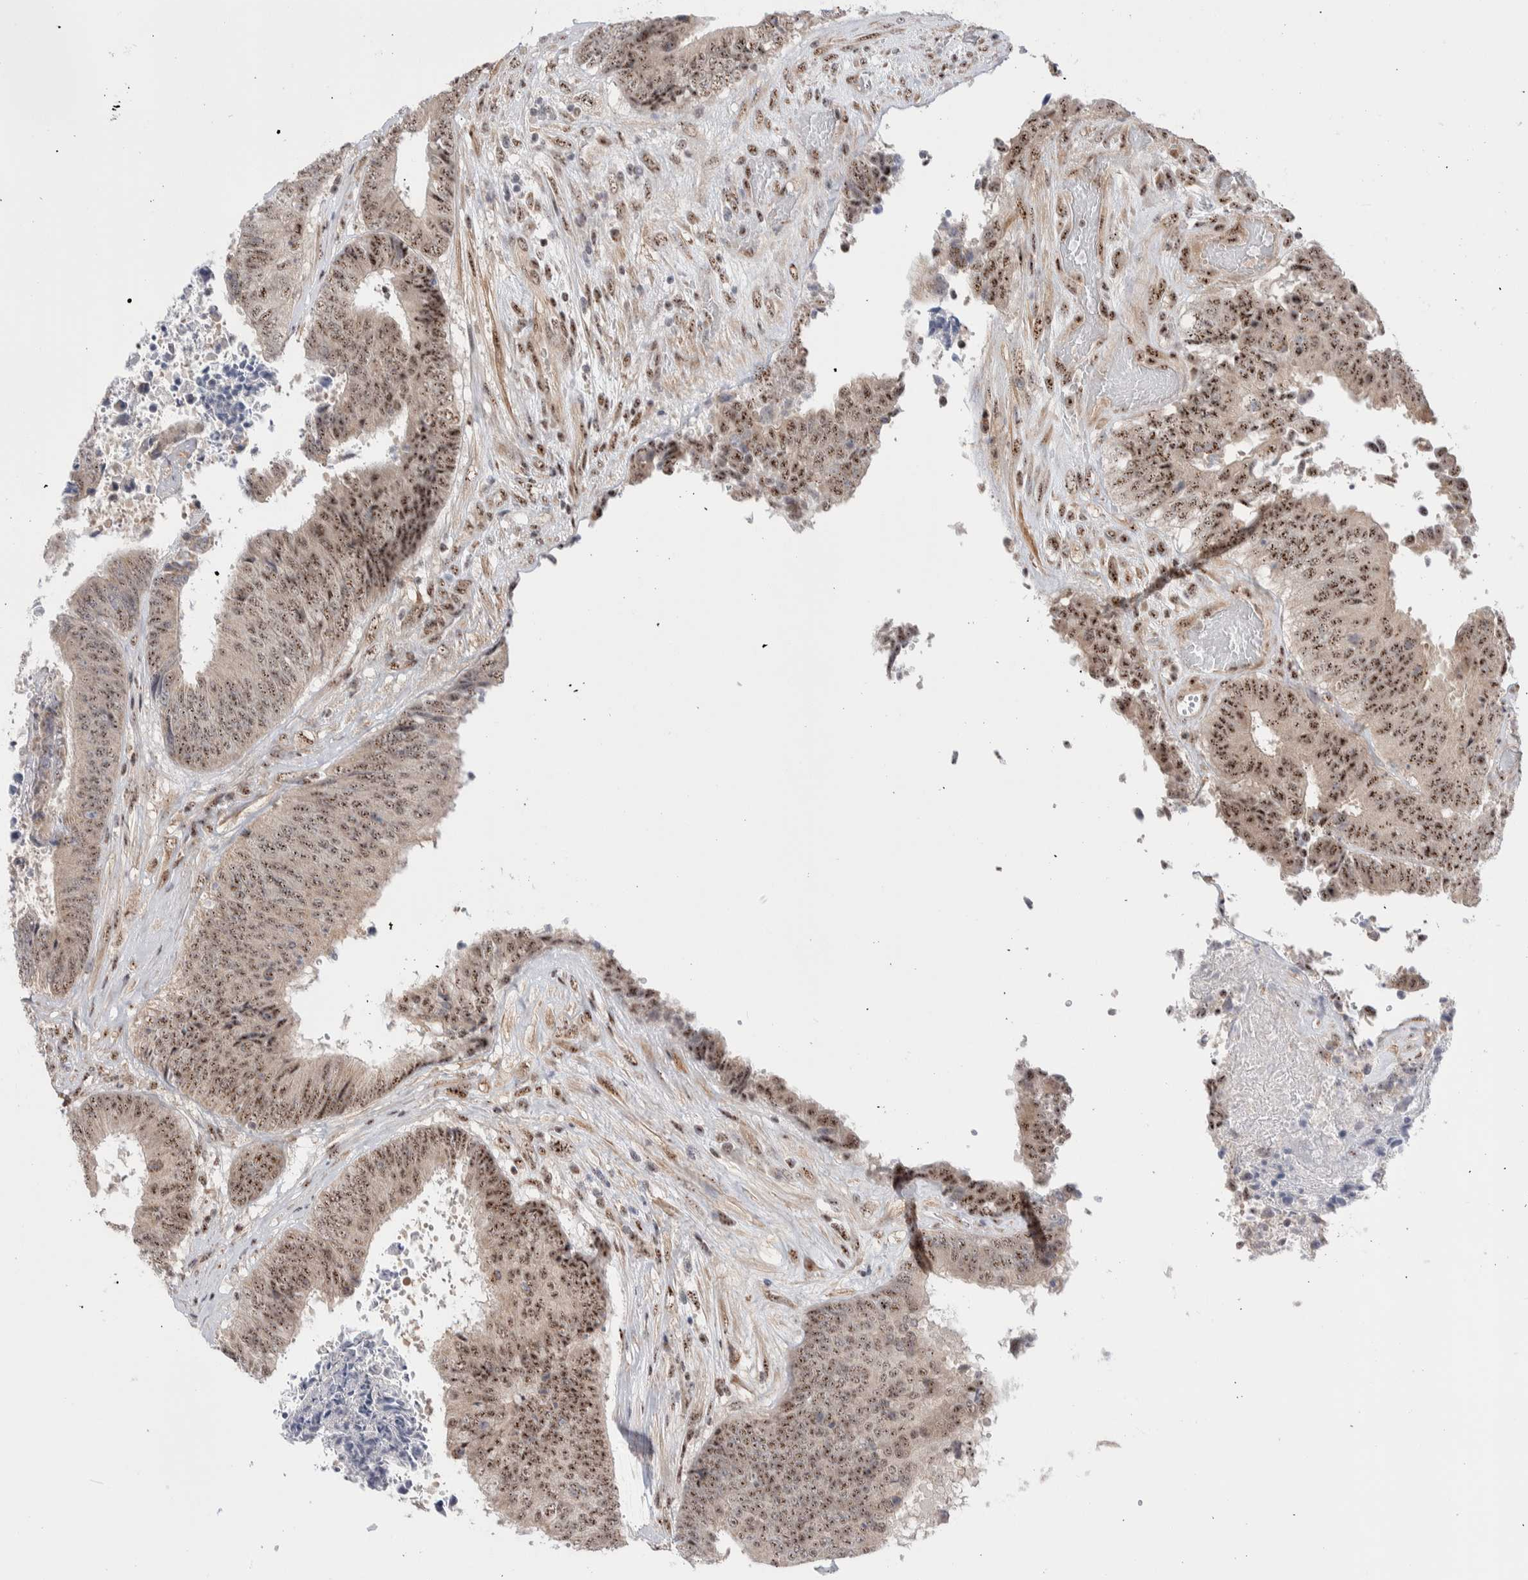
{"staining": {"intensity": "moderate", "quantity": ">75%", "location": "nuclear"}, "tissue": "colorectal cancer", "cell_type": "Tumor cells", "image_type": "cancer", "snomed": [{"axis": "morphology", "description": "Adenocarcinoma, NOS"}, {"axis": "topography", "description": "Rectum"}], "caption": "Tumor cells show medium levels of moderate nuclear staining in approximately >75% of cells in human colorectal adenocarcinoma.", "gene": "ZNF695", "patient": {"sex": "male", "age": 72}}